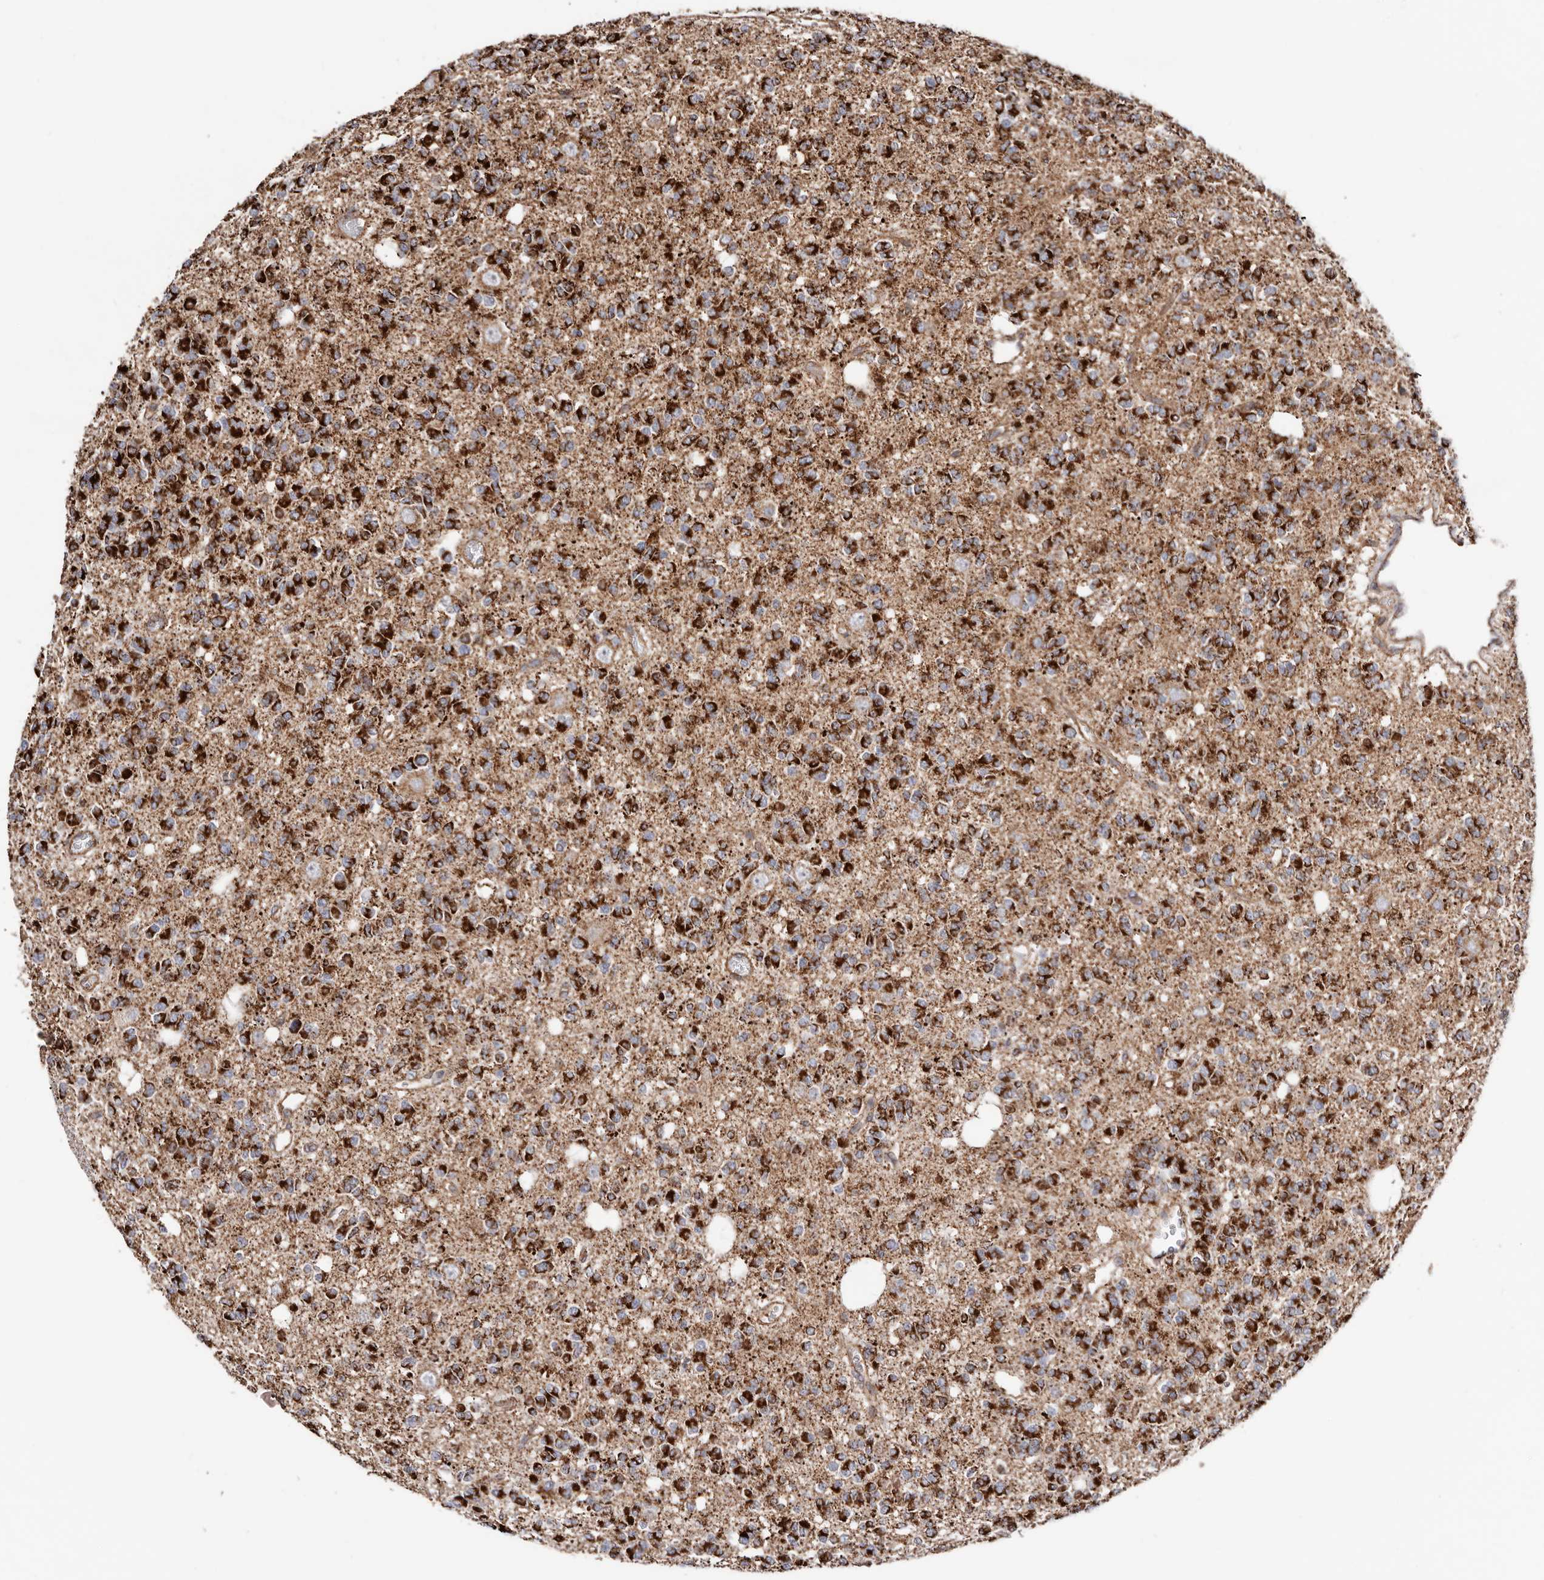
{"staining": {"intensity": "strong", "quantity": ">75%", "location": "cytoplasmic/membranous"}, "tissue": "glioma", "cell_type": "Tumor cells", "image_type": "cancer", "snomed": [{"axis": "morphology", "description": "Glioma, malignant, Low grade"}, {"axis": "topography", "description": "Brain"}], "caption": "Human glioma stained for a protein (brown) exhibits strong cytoplasmic/membranous positive staining in about >75% of tumor cells.", "gene": "PRKACB", "patient": {"sex": "male", "age": 38}}